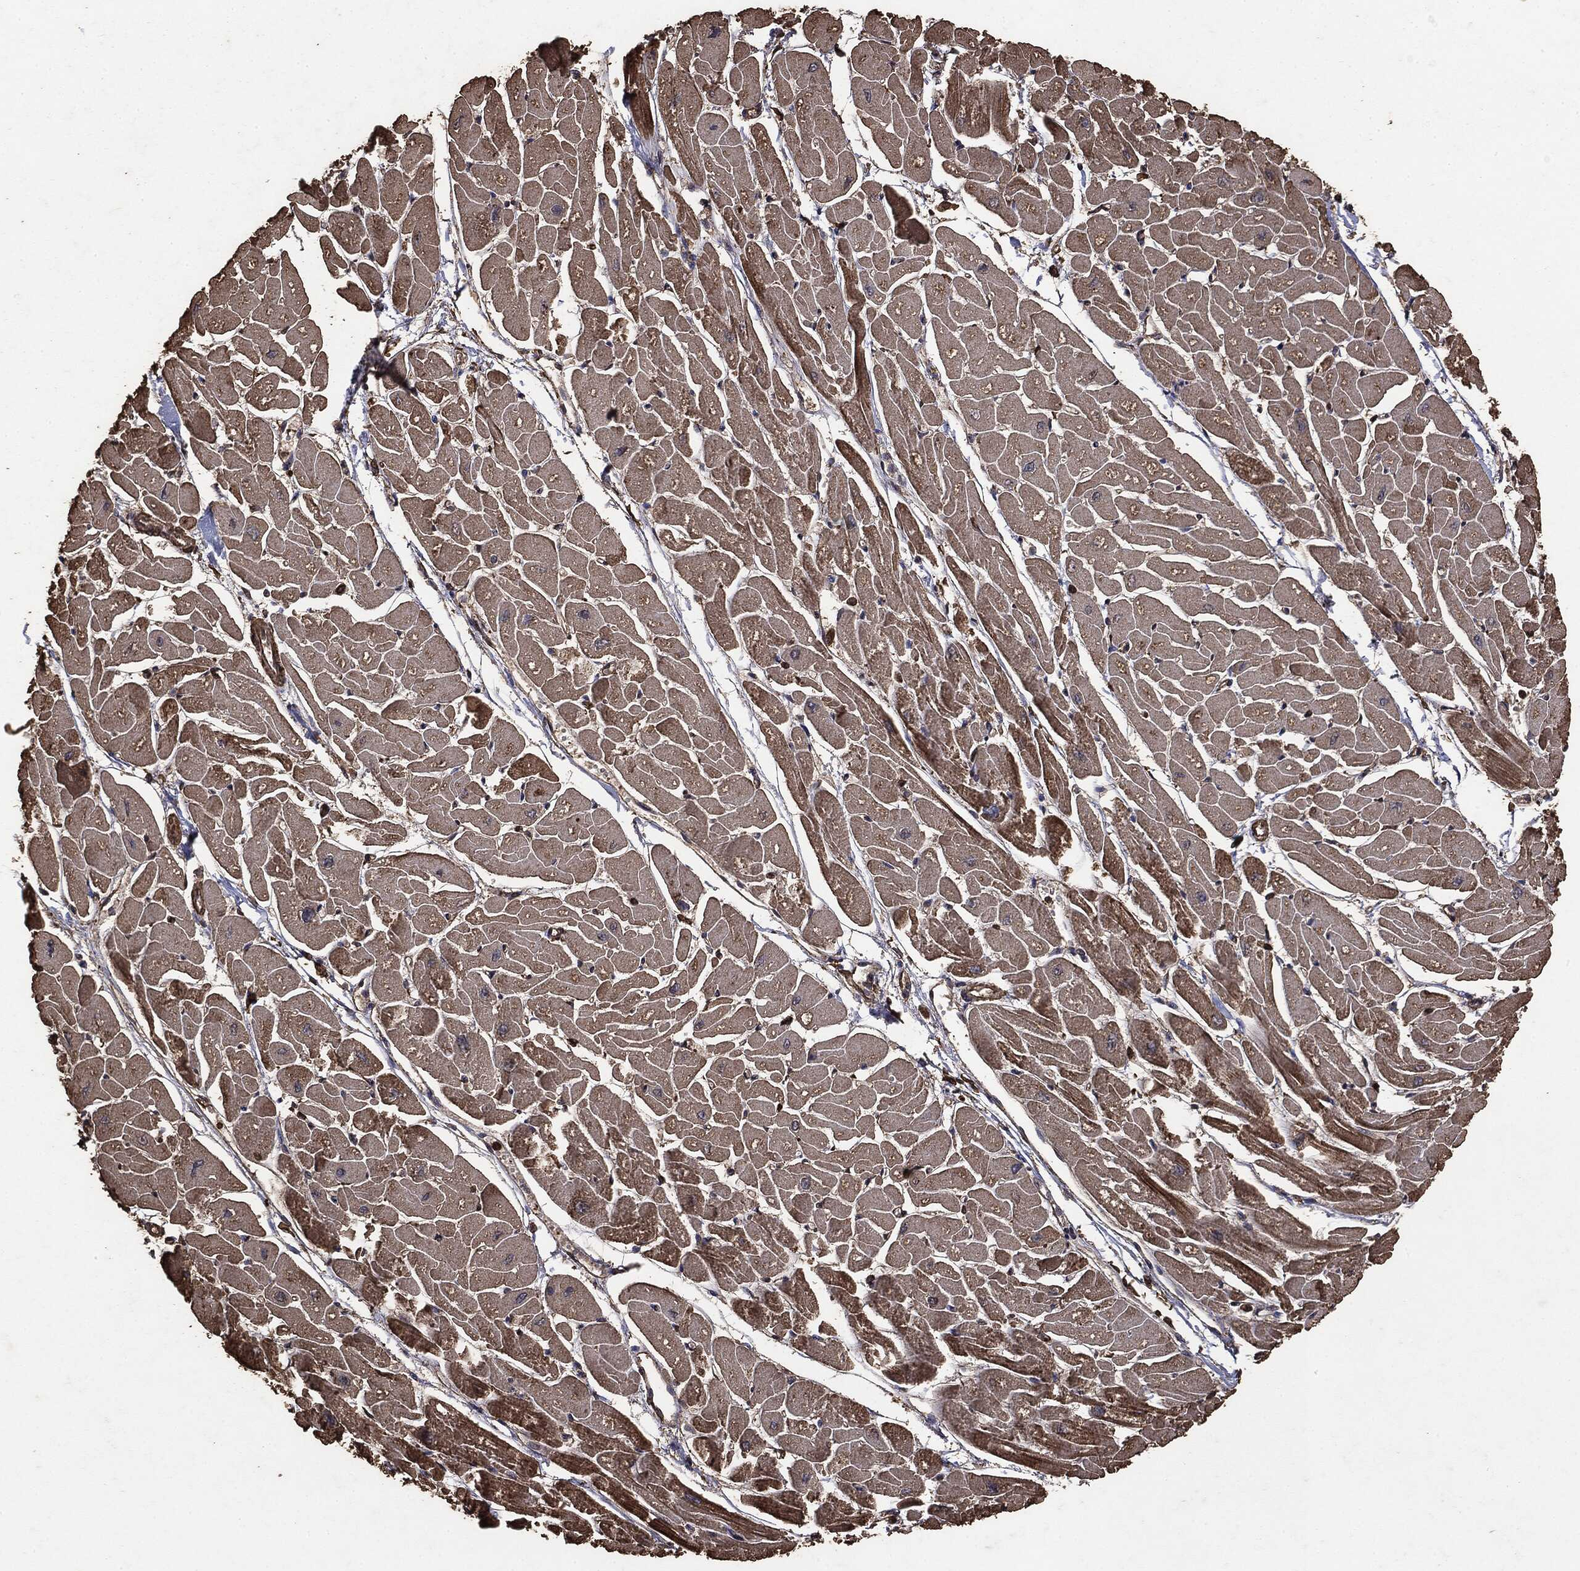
{"staining": {"intensity": "strong", "quantity": "25%-75%", "location": "cytoplasmic/membranous"}, "tissue": "heart muscle", "cell_type": "Cardiomyocytes", "image_type": "normal", "snomed": [{"axis": "morphology", "description": "Normal tissue, NOS"}, {"axis": "topography", "description": "Heart"}], "caption": "Heart muscle stained with IHC exhibits strong cytoplasmic/membranous positivity in about 25%-75% of cardiomyocytes. (DAB IHC with brightfield microscopy, high magnification).", "gene": "MTOR", "patient": {"sex": "male", "age": 57}}